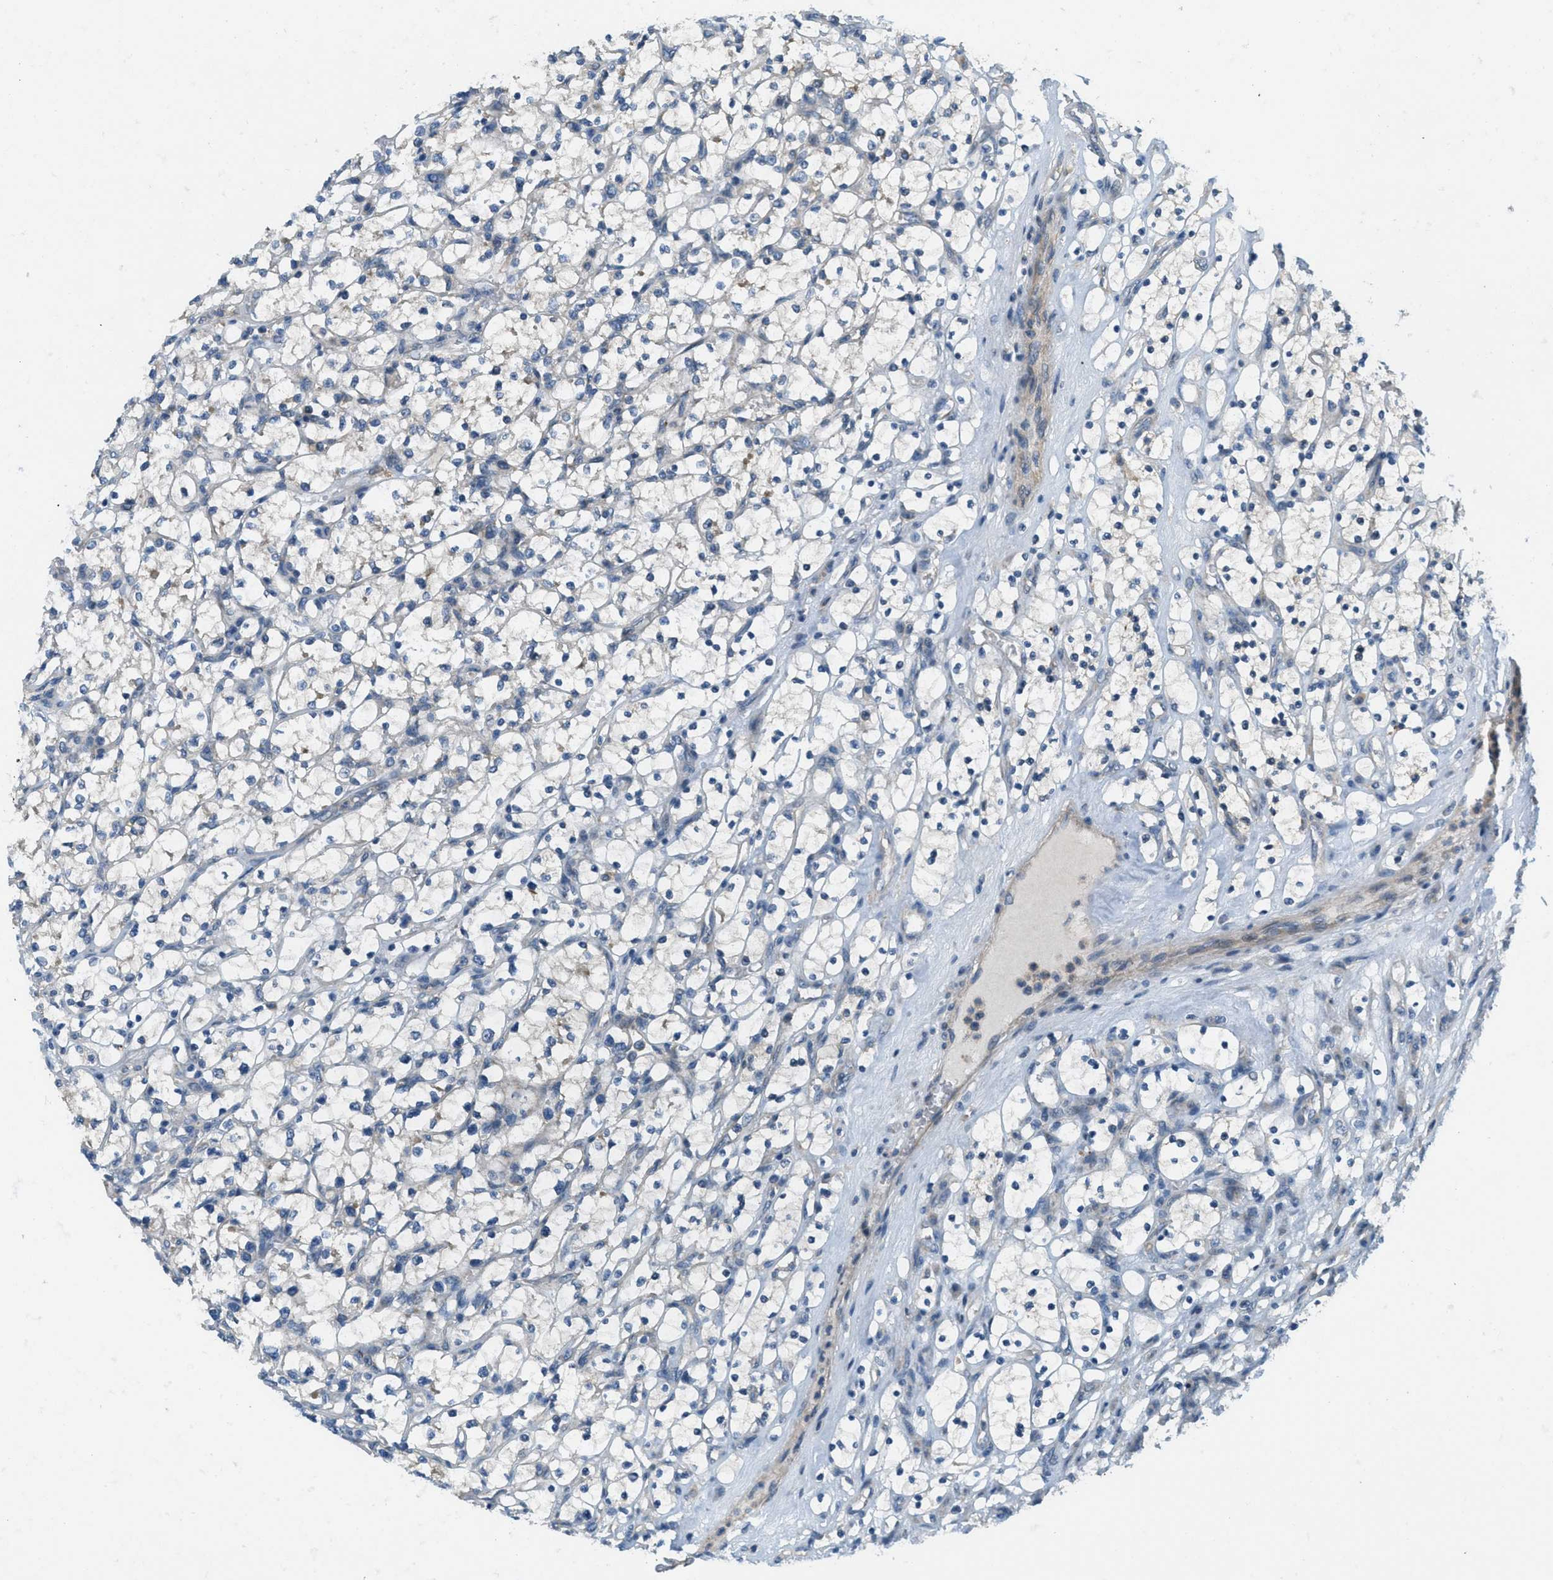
{"staining": {"intensity": "negative", "quantity": "none", "location": "none"}, "tissue": "renal cancer", "cell_type": "Tumor cells", "image_type": "cancer", "snomed": [{"axis": "morphology", "description": "Adenocarcinoma, NOS"}, {"axis": "topography", "description": "Kidney"}], "caption": "Protein analysis of renal cancer (adenocarcinoma) exhibits no significant positivity in tumor cells.", "gene": "ADCY6", "patient": {"sex": "female", "age": 69}}